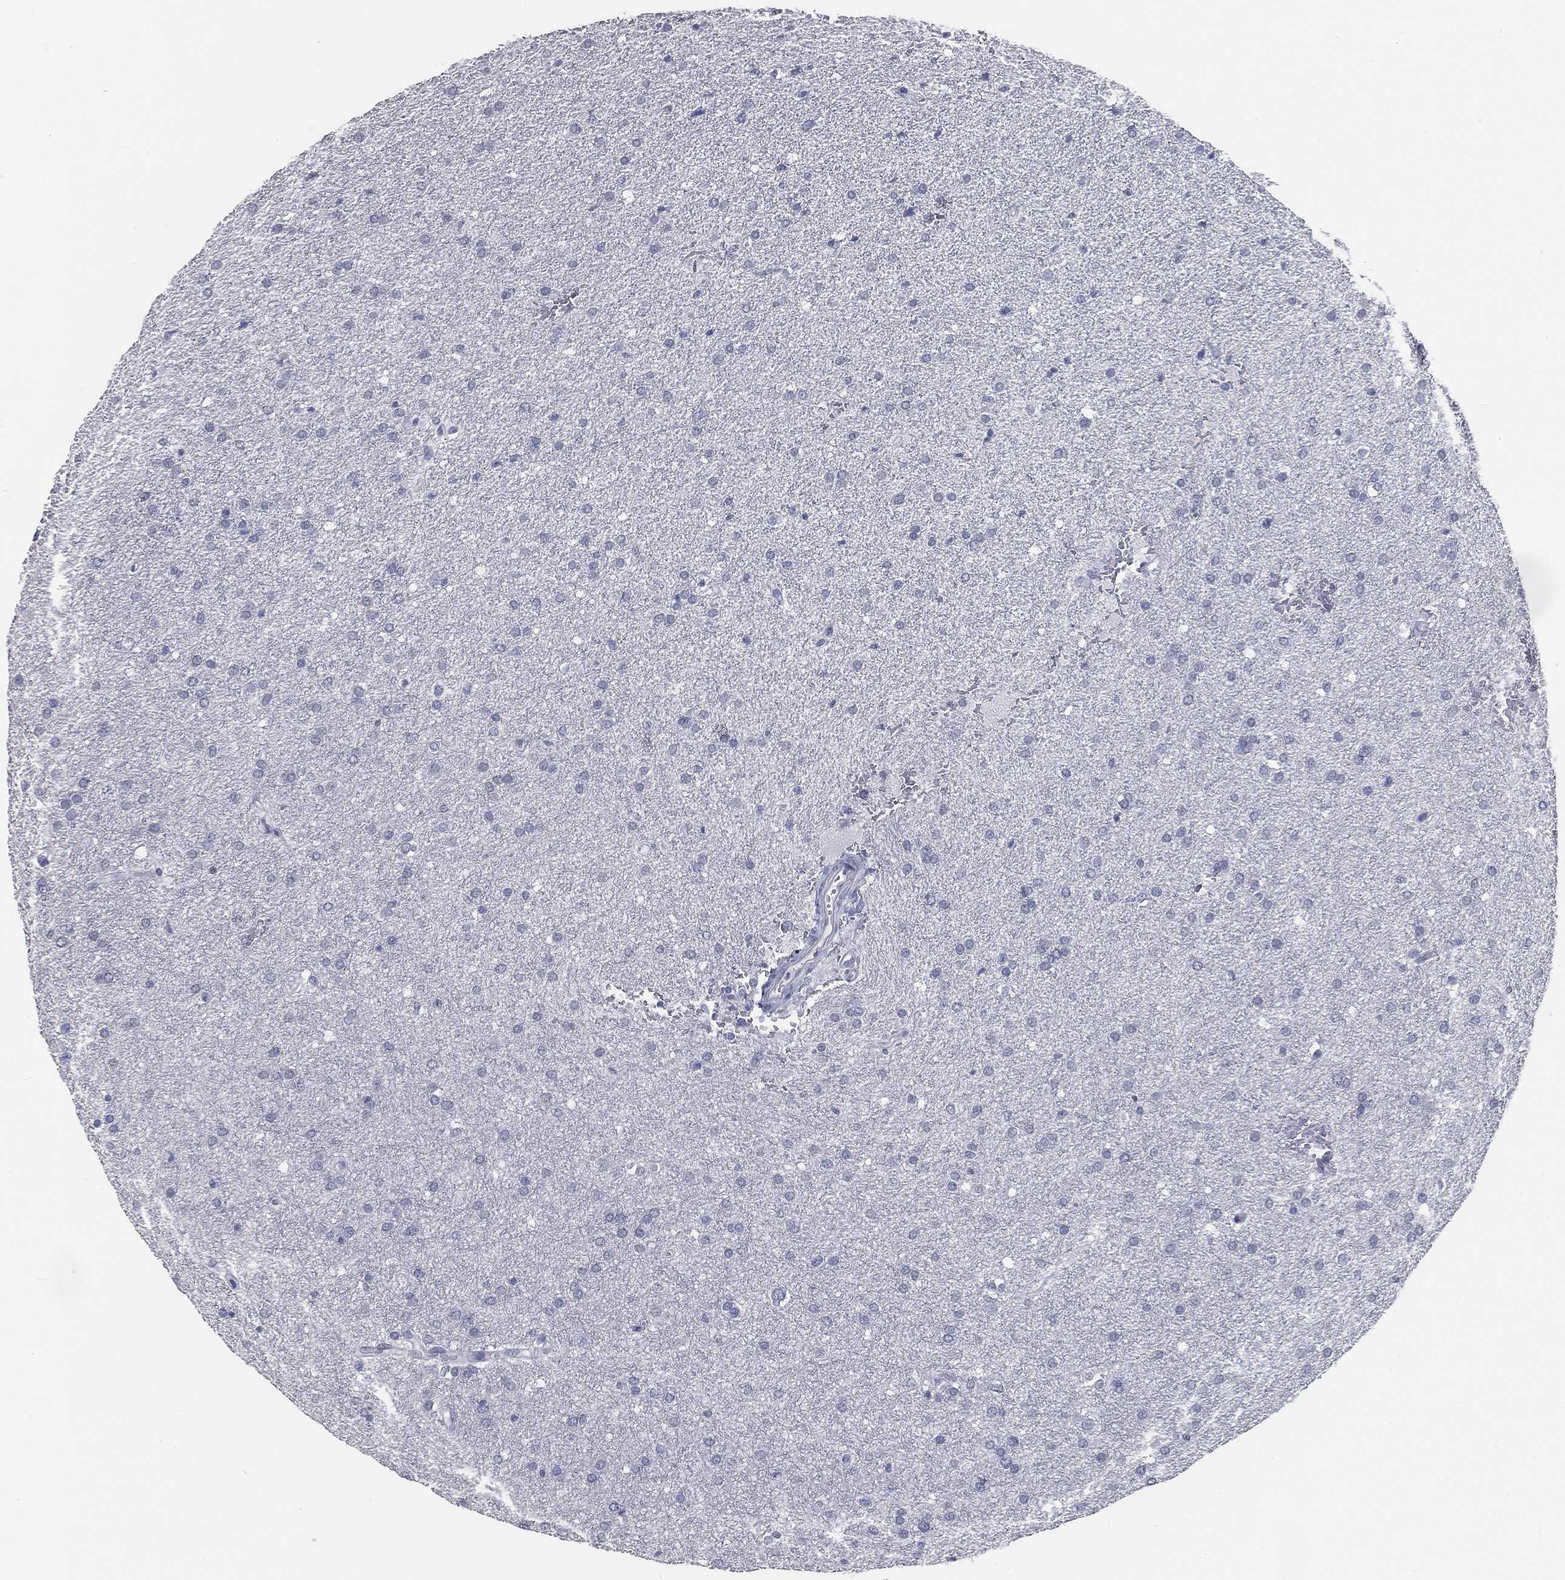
{"staining": {"intensity": "negative", "quantity": "none", "location": "none"}, "tissue": "glioma", "cell_type": "Tumor cells", "image_type": "cancer", "snomed": [{"axis": "morphology", "description": "Glioma, malignant, Low grade"}, {"axis": "topography", "description": "Brain"}], "caption": "Tumor cells are negative for brown protein staining in malignant low-grade glioma.", "gene": "PRAME", "patient": {"sex": "female", "age": 37}}